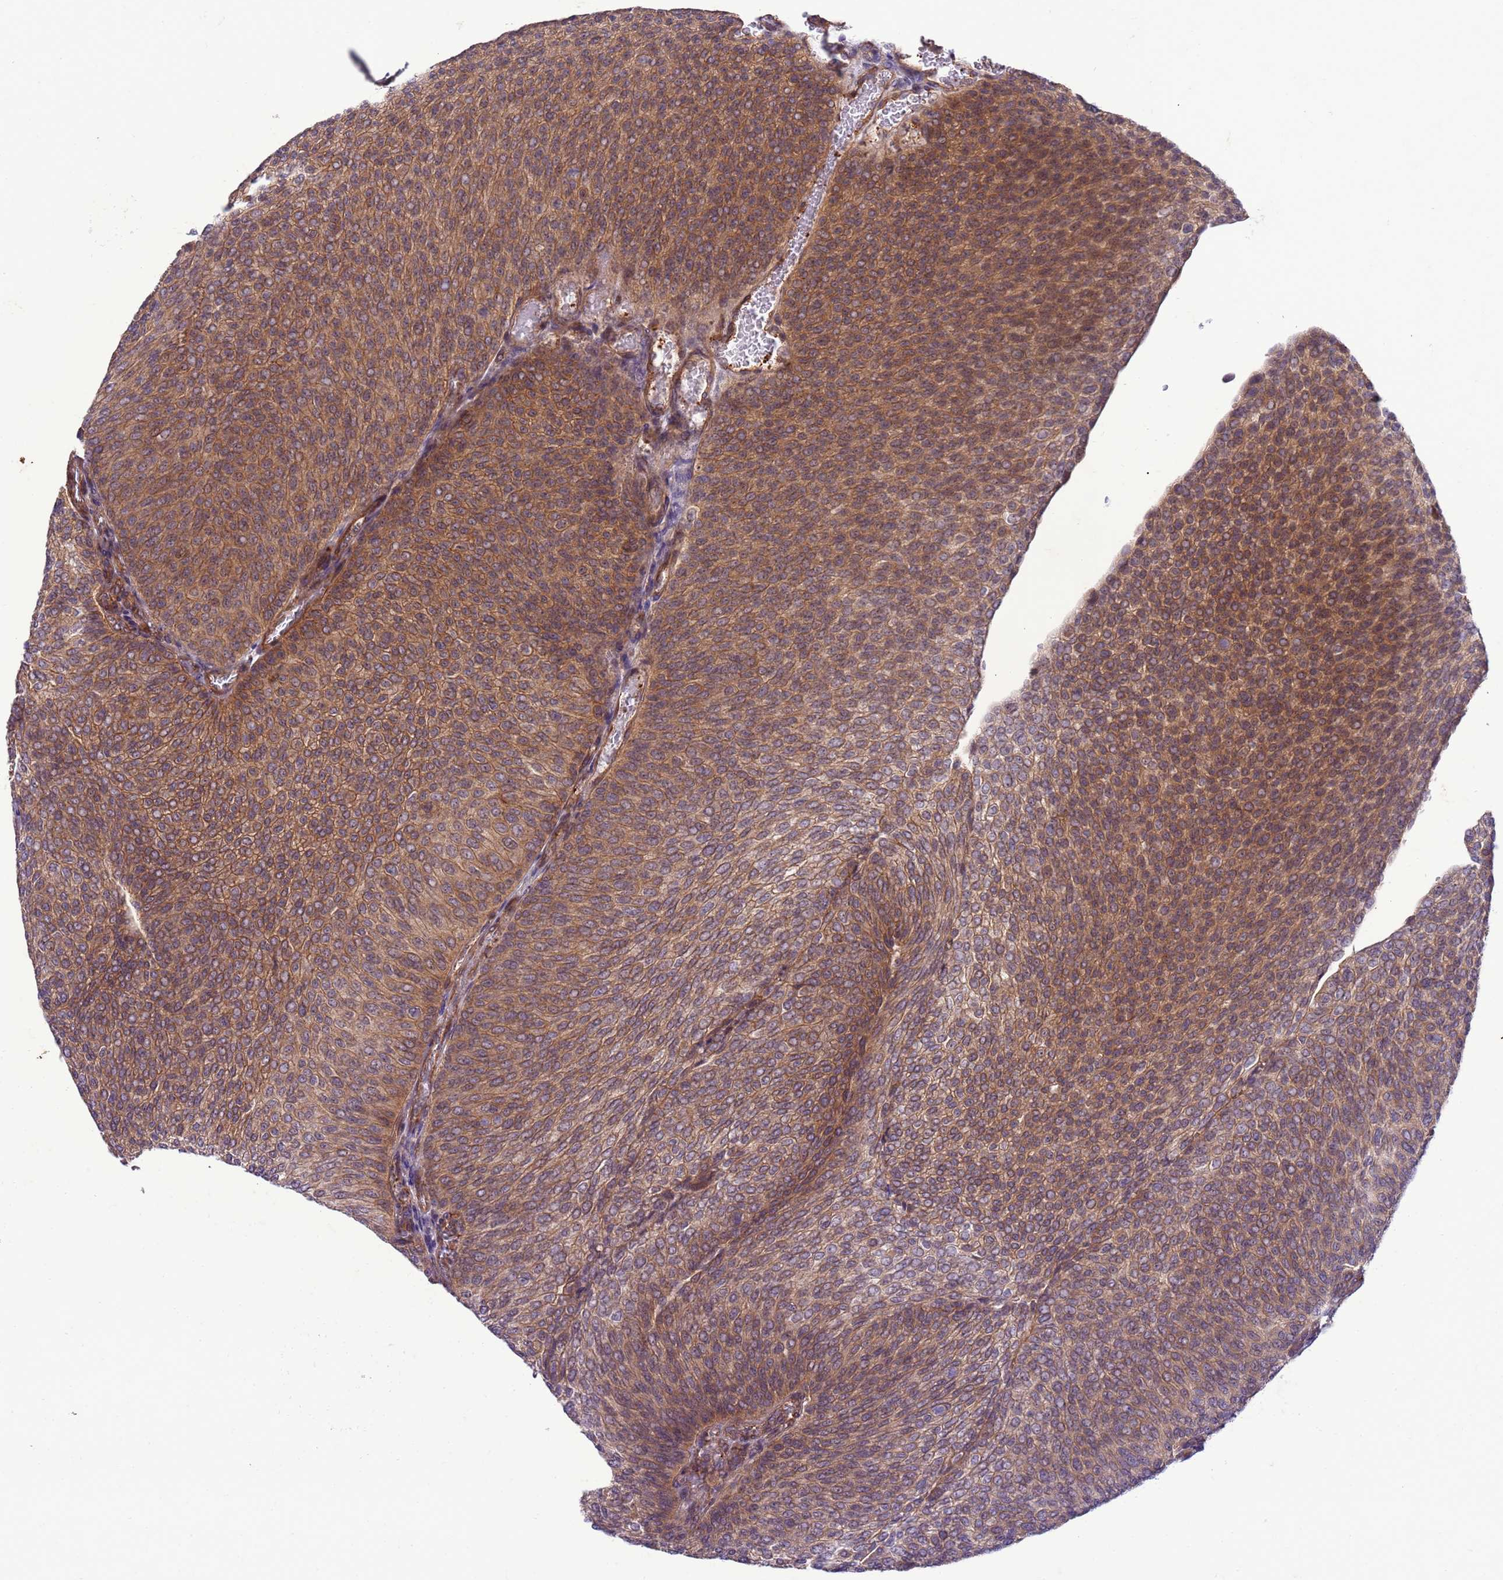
{"staining": {"intensity": "moderate", "quantity": ">75%", "location": "cytoplasmic/membranous"}, "tissue": "urothelial cancer", "cell_type": "Tumor cells", "image_type": "cancer", "snomed": [{"axis": "morphology", "description": "Urothelial carcinoma, High grade"}, {"axis": "topography", "description": "Urinary bladder"}], "caption": "Protein positivity by immunohistochemistry (IHC) shows moderate cytoplasmic/membranous staining in about >75% of tumor cells in urothelial carcinoma (high-grade).", "gene": "GEN1", "patient": {"sex": "female", "age": 79}}